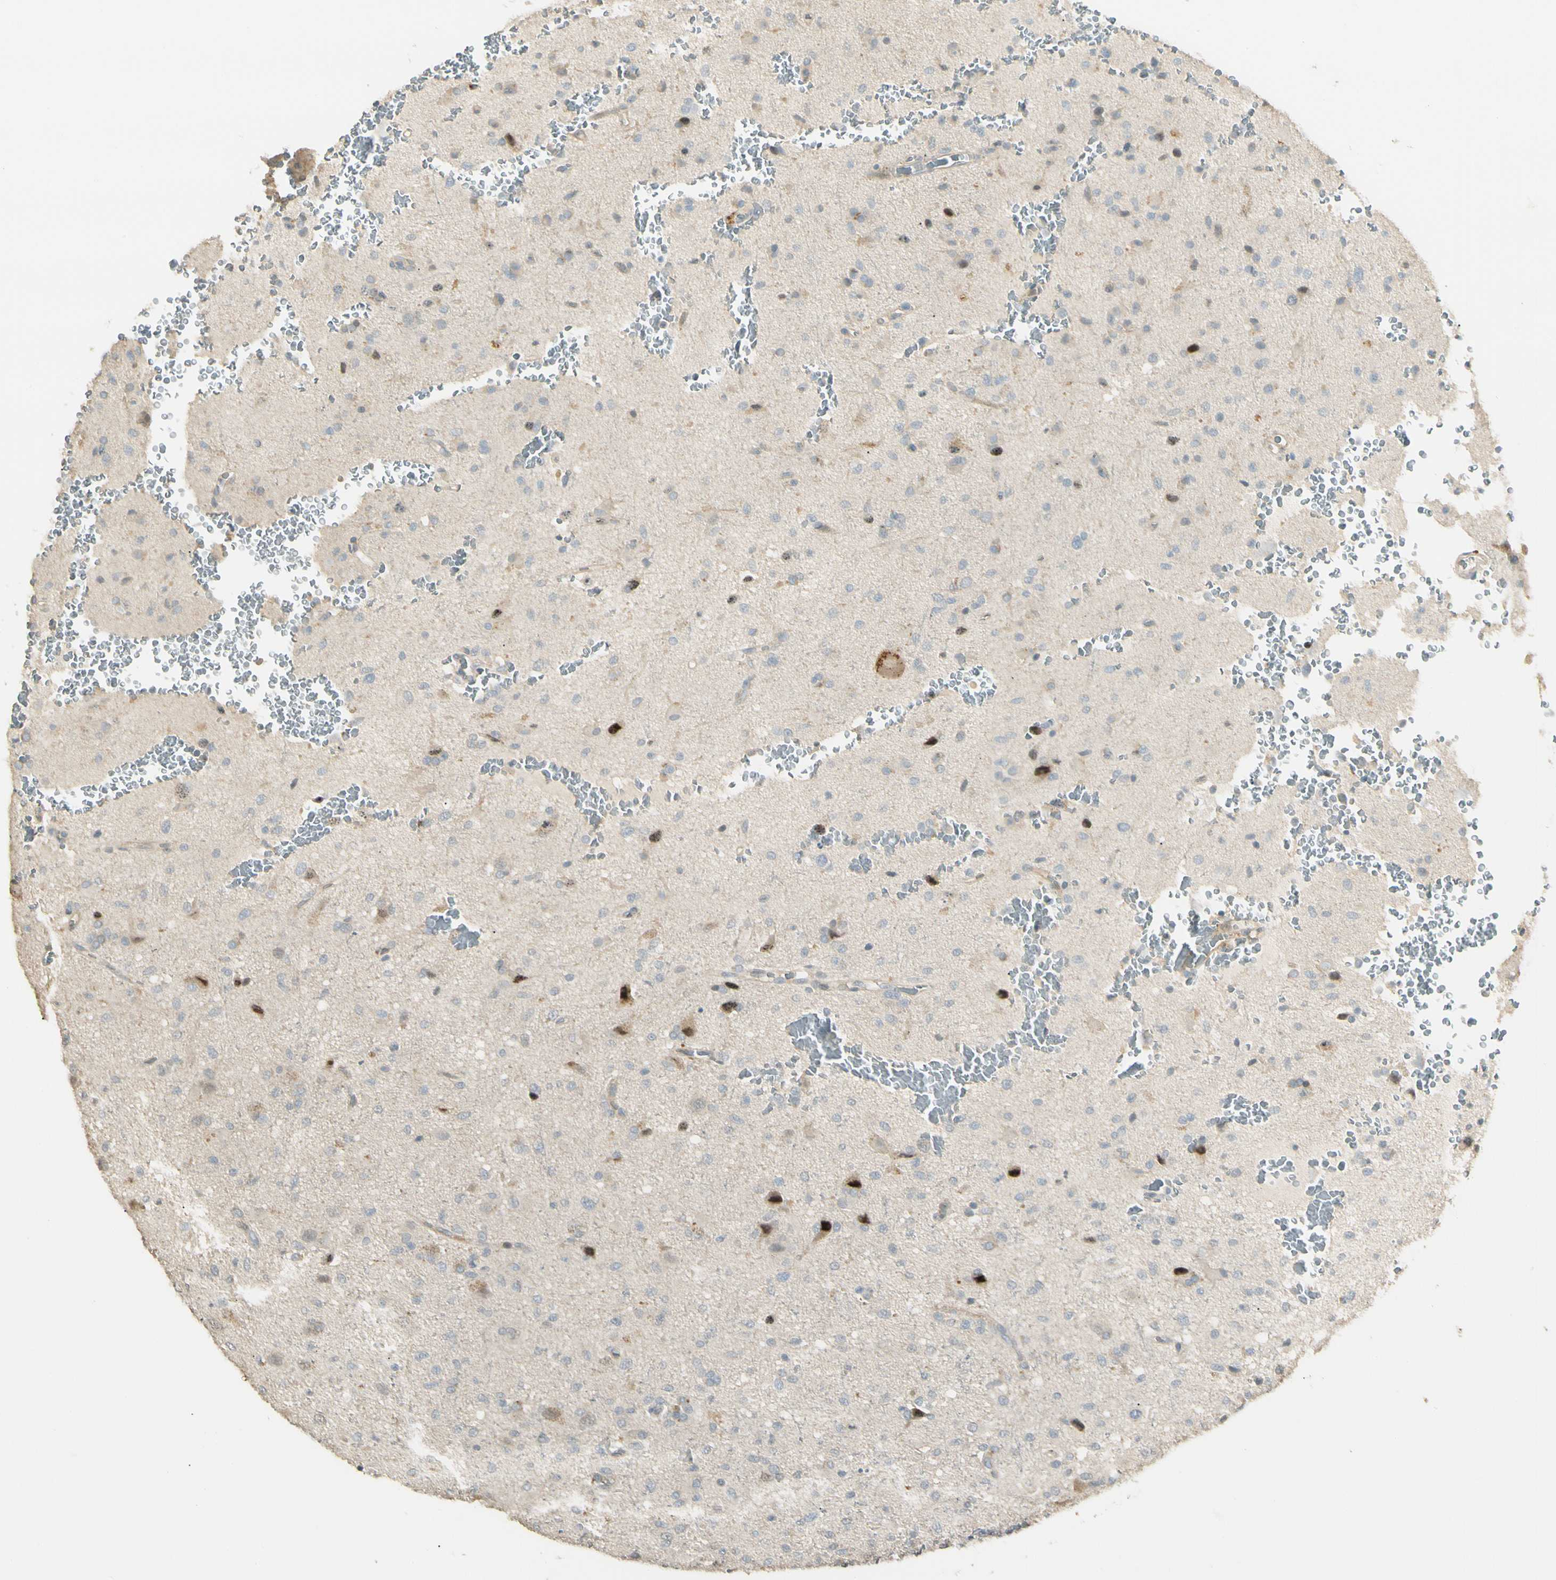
{"staining": {"intensity": "weak", "quantity": "25%-75%", "location": "cytoplasmic/membranous"}, "tissue": "glioma", "cell_type": "Tumor cells", "image_type": "cancer", "snomed": [{"axis": "morphology", "description": "Glioma, malignant, High grade"}, {"axis": "topography", "description": "Brain"}], "caption": "Immunohistochemistry (IHC) micrograph of neoplastic tissue: high-grade glioma (malignant) stained using immunohistochemistry displays low levels of weak protein expression localized specifically in the cytoplasmic/membranous of tumor cells, appearing as a cytoplasmic/membranous brown color.", "gene": "P3H2", "patient": {"sex": "male", "age": 71}}